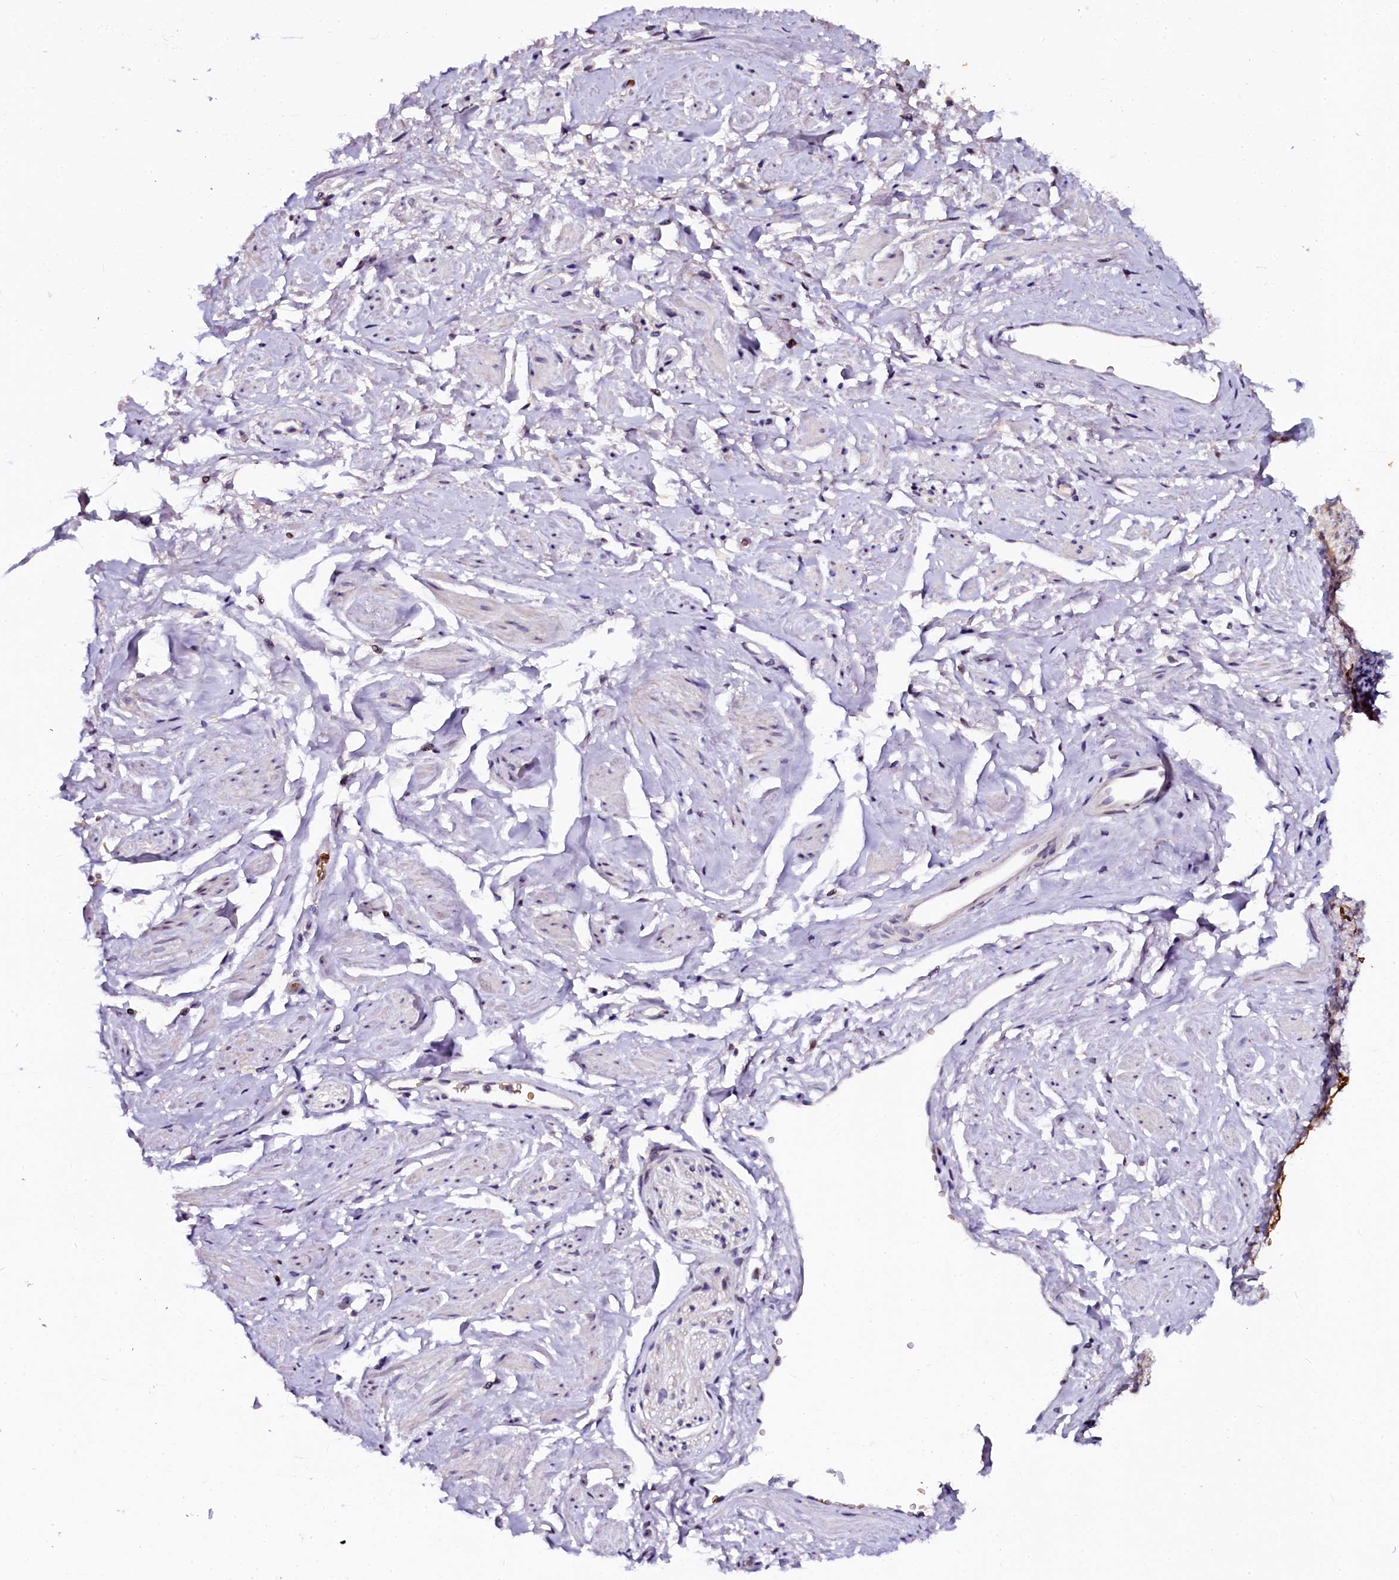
{"staining": {"intensity": "negative", "quantity": "none", "location": "none"}, "tissue": "adipose tissue", "cell_type": "Adipocytes", "image_type": "normal", "snomed": [{"axis": "morphology", "description": "Normal tissue, NOS"}, {"axis": "morphology", "description": "Adenocarcinoma, NOS"}, {"axis": "topography", "description": "Rectum"}, {"axis": "topography", "description": "Vagina"}, {"axis": "topography", "description": "Peripheral nerve tissue"}], "caption": "The micrograph reveals no significant positivity in adipocytes of adipose tissue.", "gene": "CTDSPL2", "patient": {"sex": "female", "age": 71}}